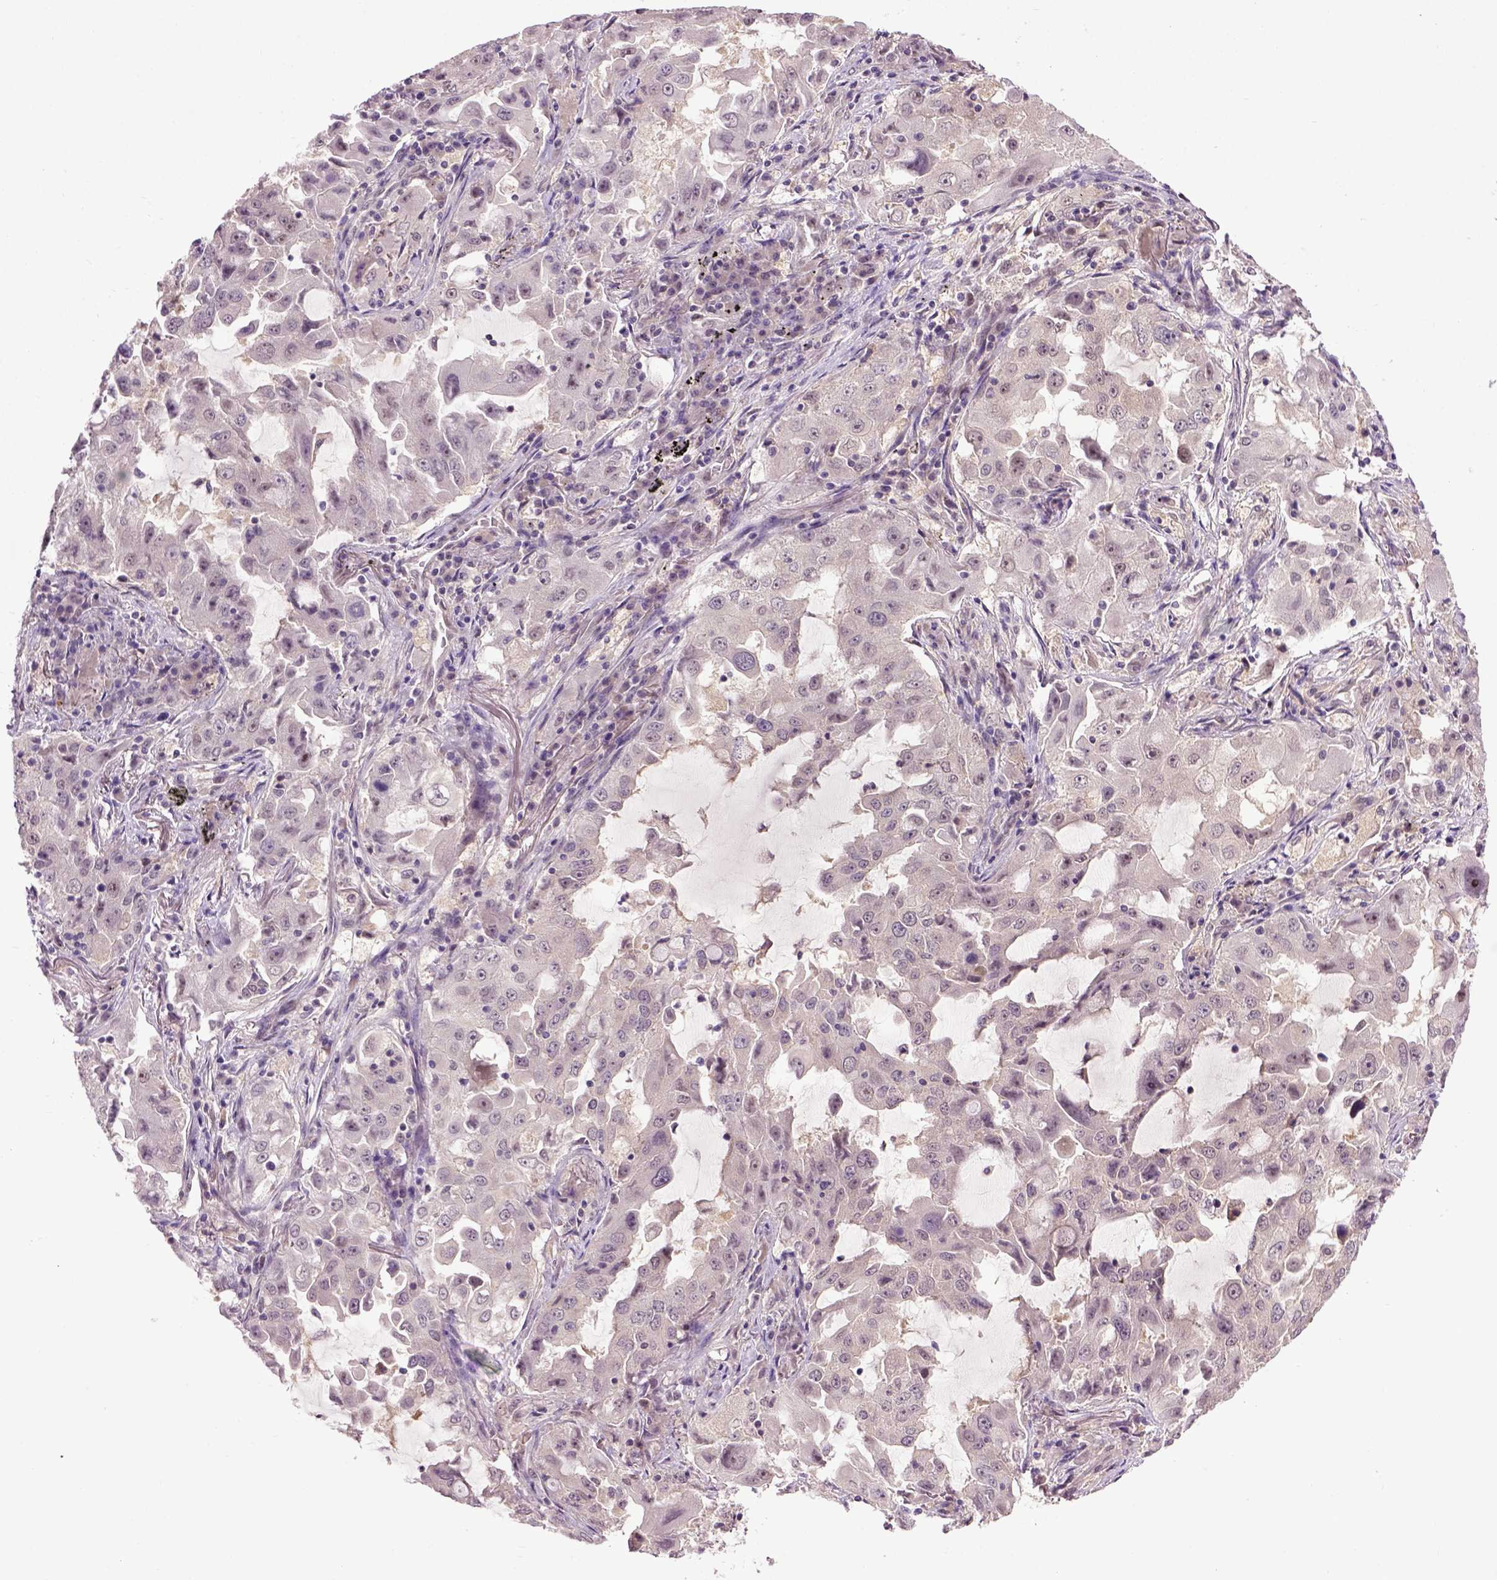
{"staining": {"intensity": "negative", "quantity": "none", "location": "none"}, "tissue": "lung cancer", "cell_type": "Tumor cells", "image_type": "cancer", "snomed": [{"axis": "morphology", "description": "Adenocarcinoma, NOS"}, {"axis": "topography", "description": "Lung"}], "caption": "Tumor cells show no significant positivity in adenocarcinoma (lung).", "gene": "RAB43", "patient": {"sex": "female", "age": 61}}